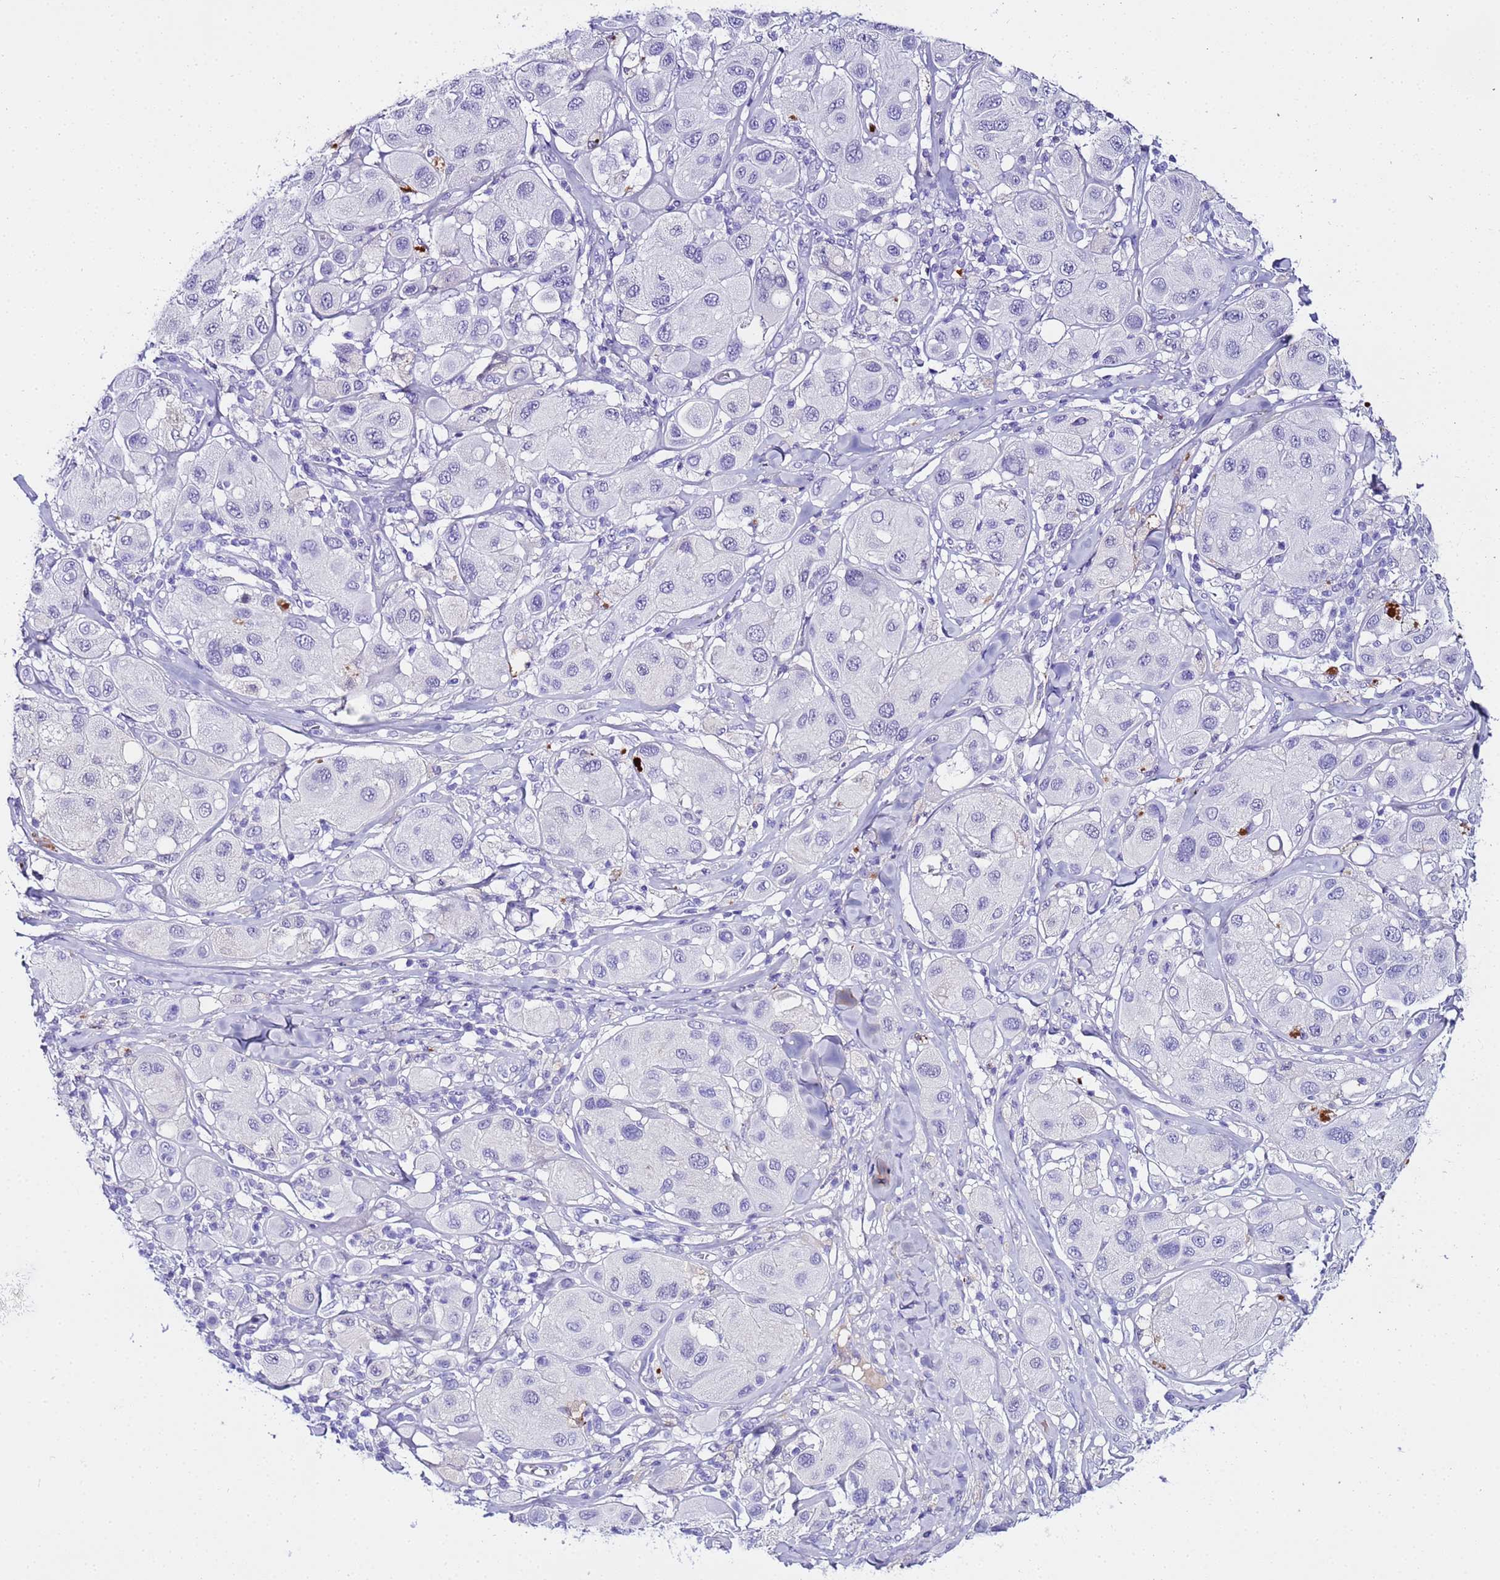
{"staining": {"intensity": "negative", "quantity": "none", "location": "none"}, "tissue": "melanoma", "cell_type": "Tumor cells", "image_type": "cancer", "snomed": [{"axis": "morphology", "description": "Malignant melanoma, Metastatic site"}, {"axis": "topography", "description": "Skin"}], "caption": "Tumor cells show no significant expression in melanoma.", "gene": "CFHR2", "patient": {"sex": "male", "age": 41}}